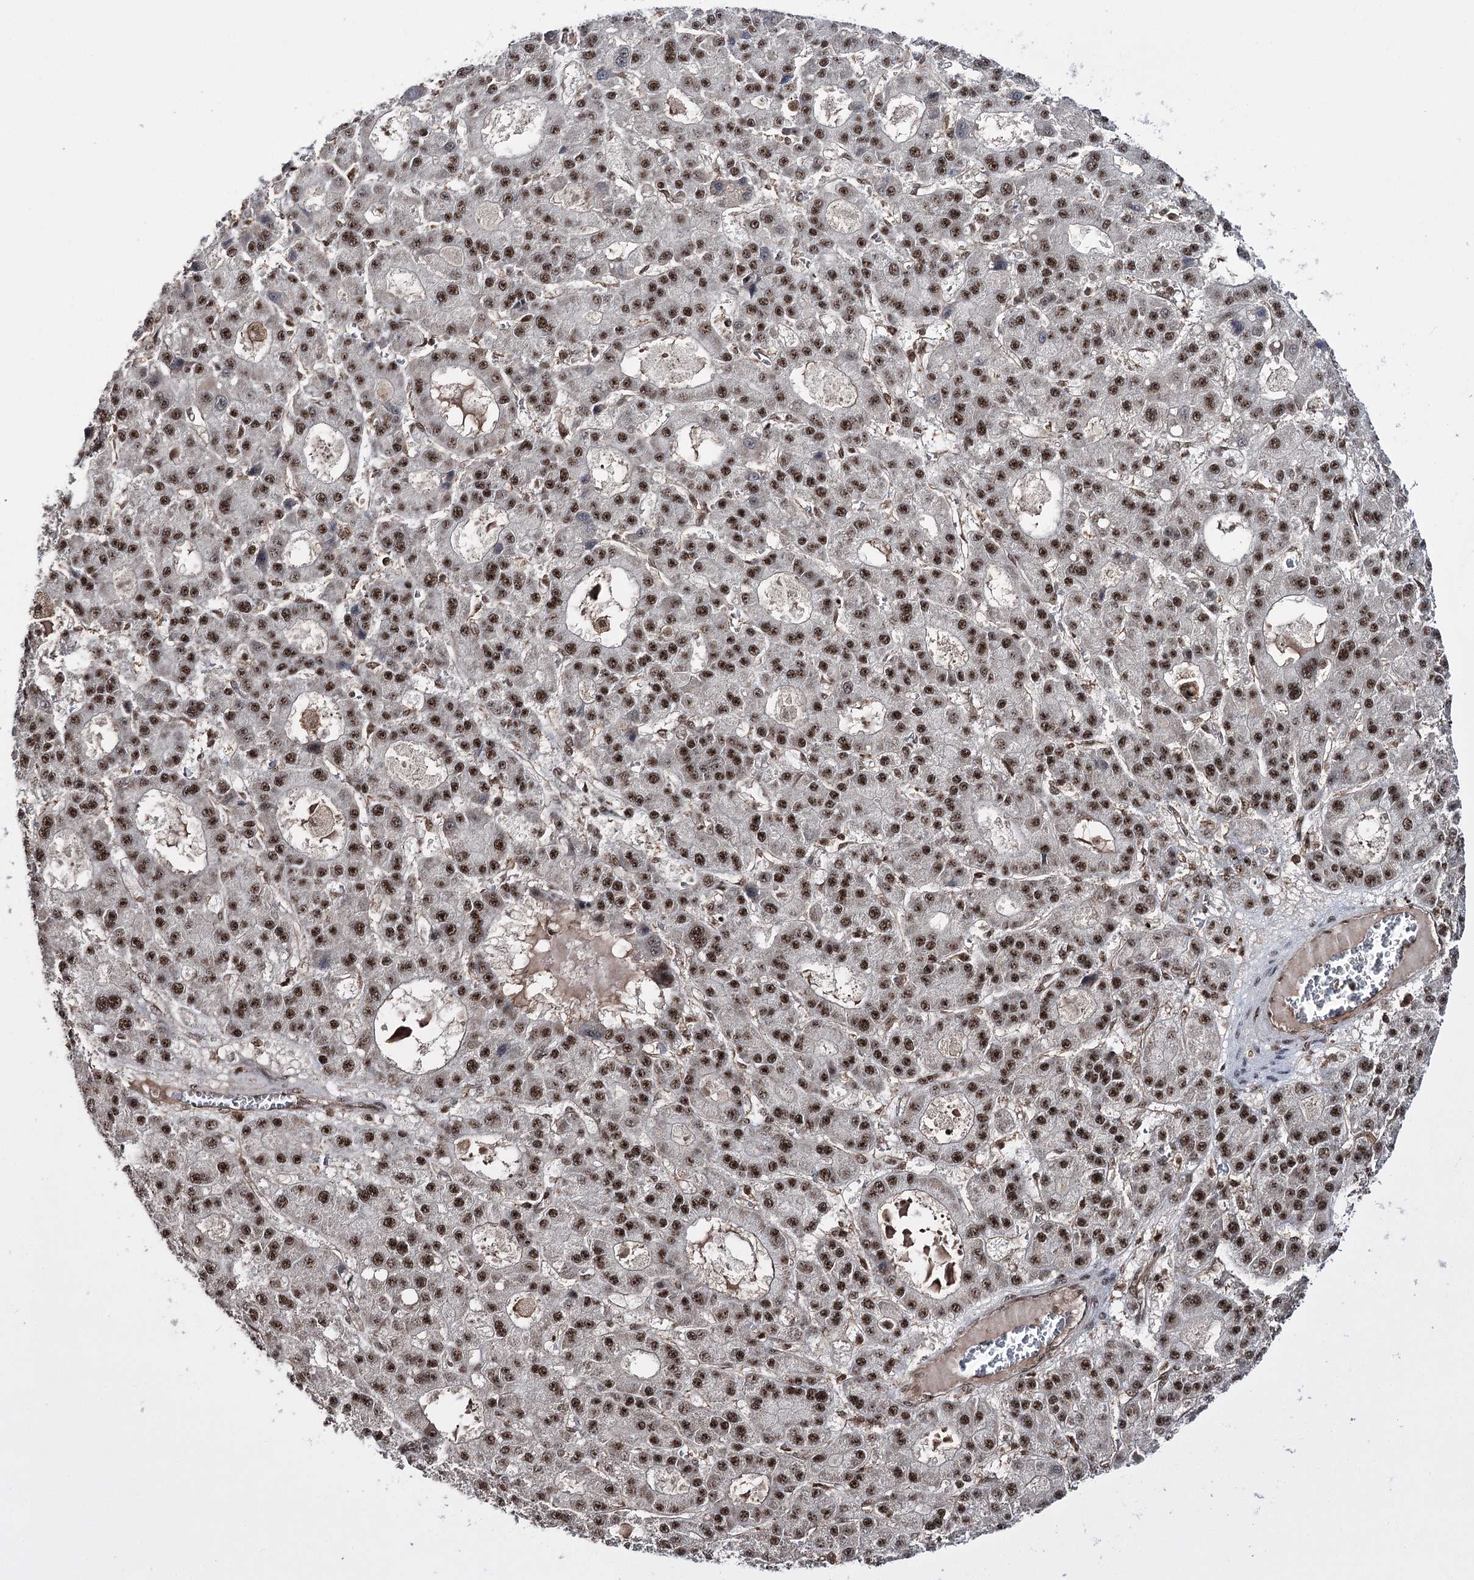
{"staining": {"intensity": "moderate", "quantity": ">75%", "location": "nuclear"}, "tissue": "liver cancer", "cell_type": "Tumor cells", "image_type": "cancer", "snomed": [{"axis": "morphology", "description": "Carcinoma, Hepatocellular, NOS"}, {"axis": "topography", "description": "Liver"}], "caption": "Immunohistochemistry of liver hepatocellular carcinoma exhibits medium levels of moderate nuclear expression in about >75% of tumor cells.", "gene": "PRPF40A", "patient": {"sex": "male", "age": 70}}